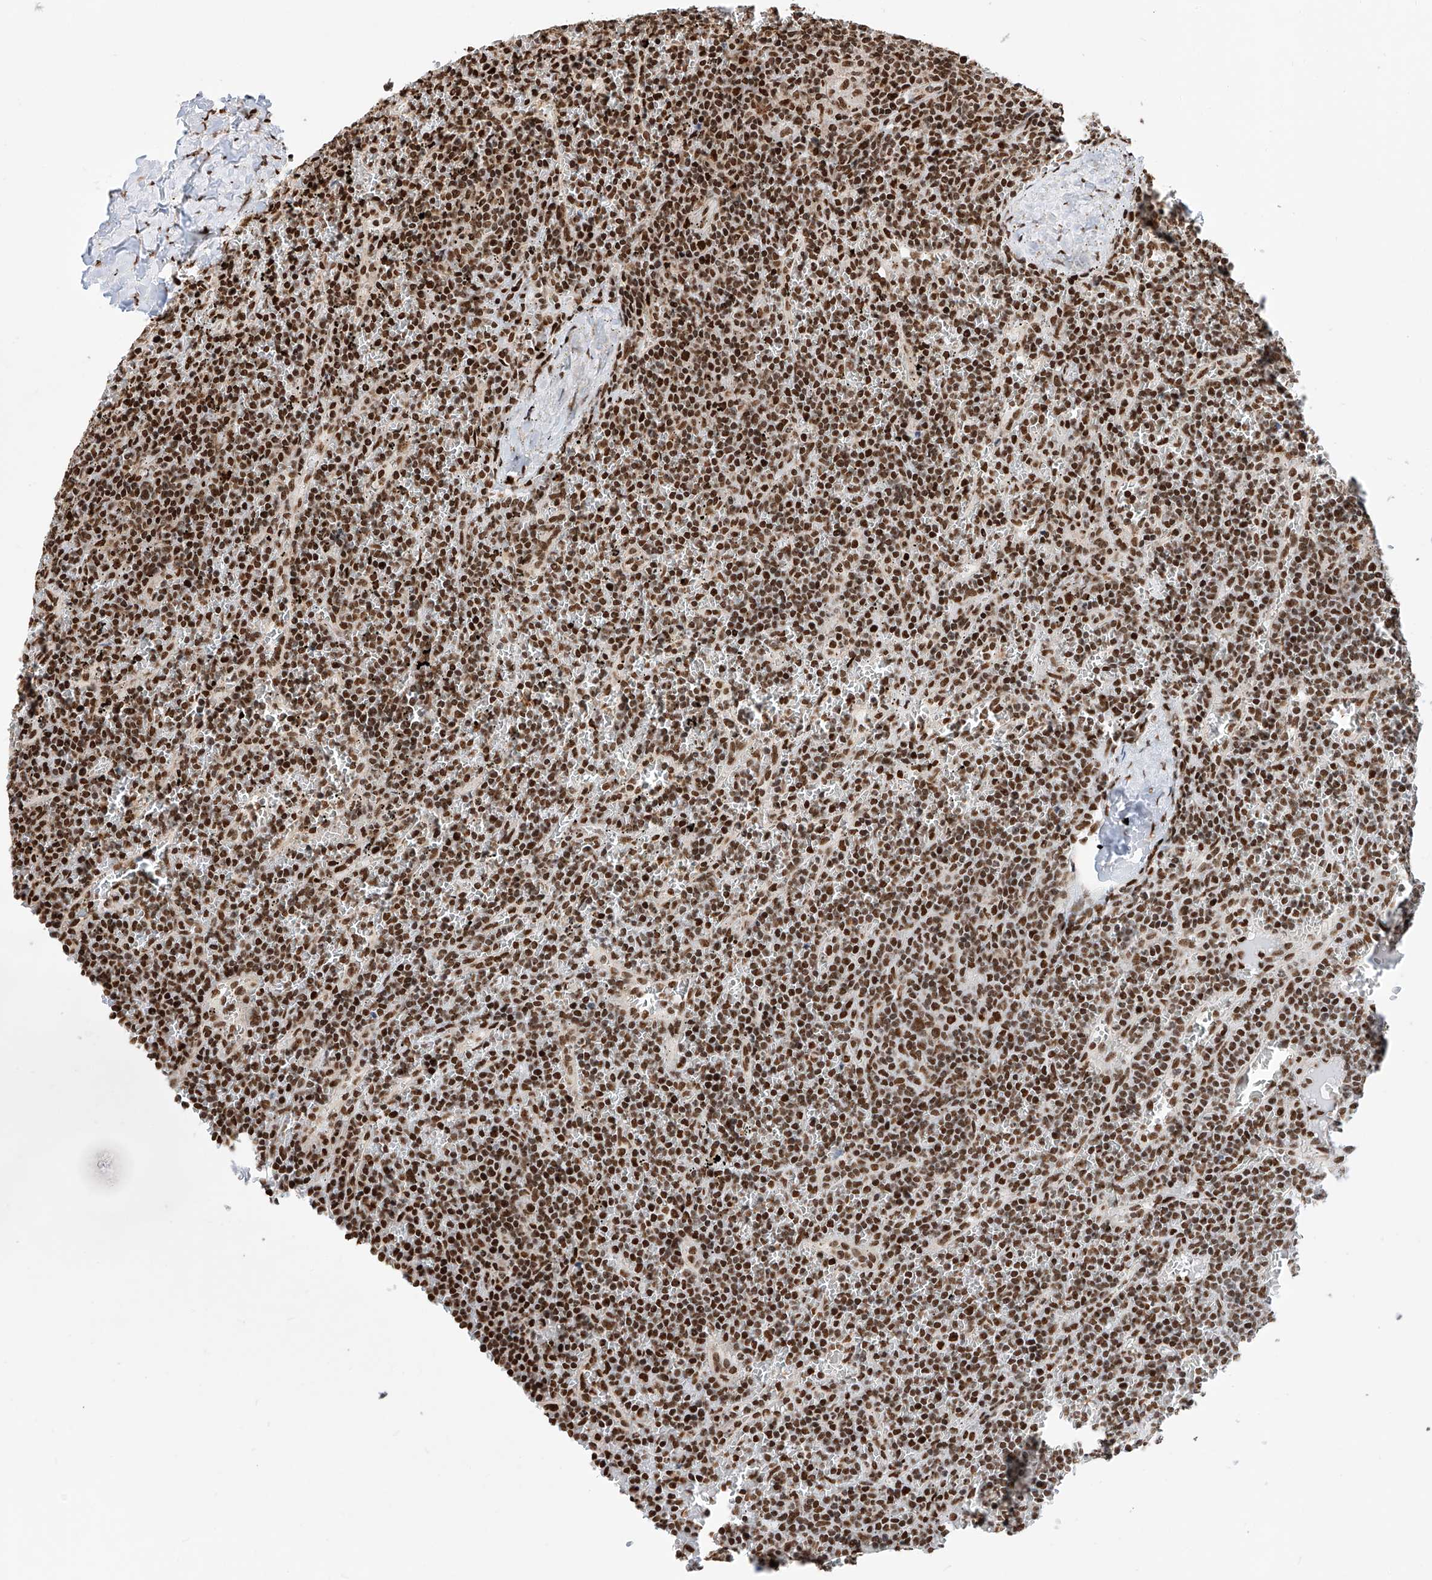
{"staining": {"intensity": "strong", "quantity": ">75%", "location": "nuclear"}, "tissue": "lymphoma", "cell_type": "Tumor cells", "image_type": "cancer", "snomed": [{"axis": "morphology", "description": "Malignant lymphoma, non-Hodgkin's type, Low grade"}, {"axis": "topography", "description": "Spleen"}], "caption": "Immunohistochemical staining of lymphoma shows high levels of strong nuclear staining in about >75% of tumor cells.", "gene": "SRSF6", "patient": {"sex": "female", "age": 19}}